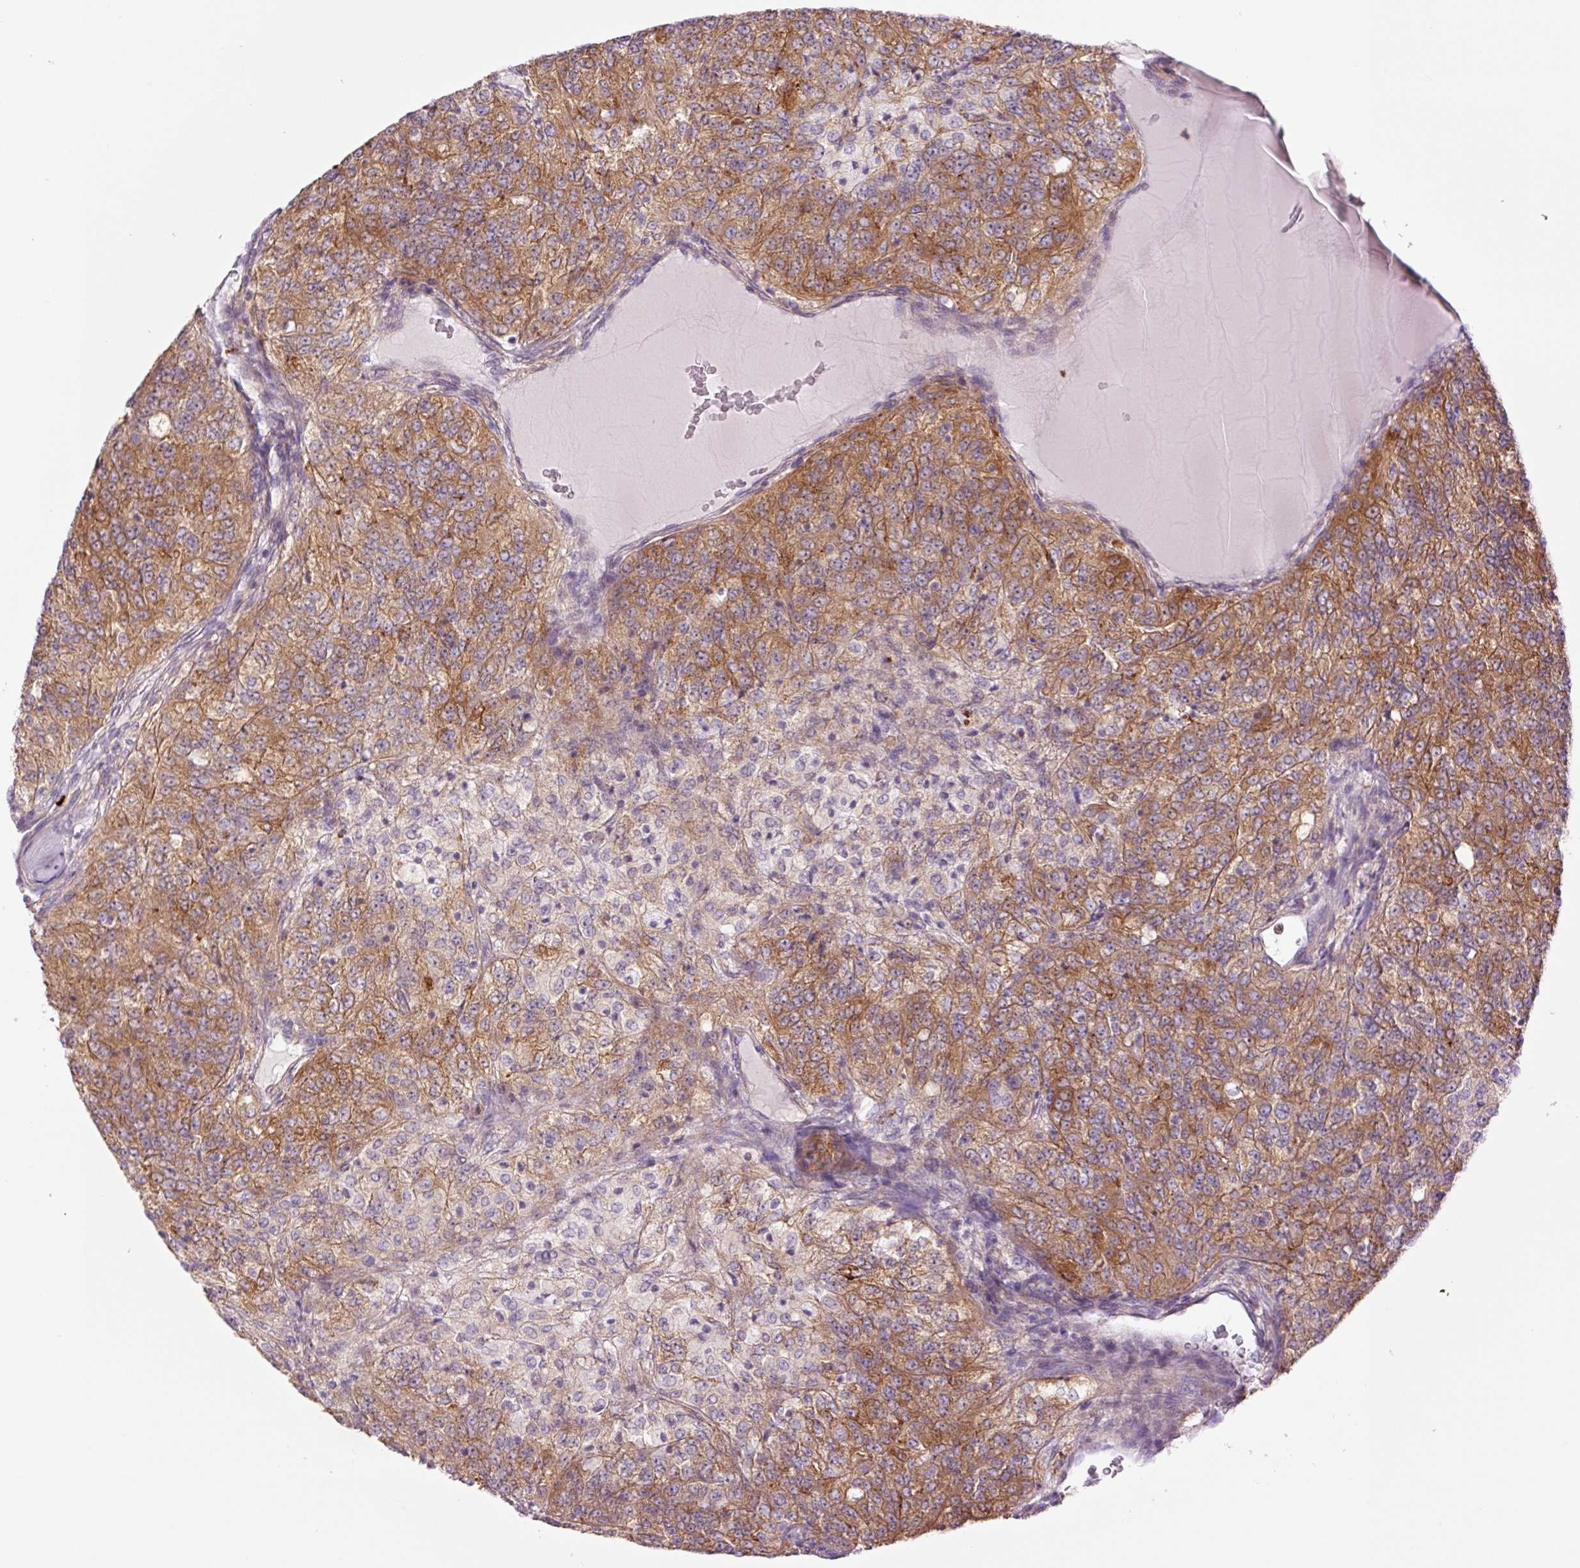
{"staining": {"intensity": "strong", "quantity": "25%-75%", "location": "cytoplasmic/membranous"}, "tissue": "renal cancer", "cell_type": "Tumor cells", "image_type": "cancer", "snomed": [{"axis": "morphology", "description": "Adenocarcinoma, NOS"}, {"axis": "topography", "description": "Kidney"}], "caption": "A high-resolution image shows immunohistochemistry staining of renal cancer (adenocarcinoma), which shows strong cytoplasmic/membranous expression in about 25%-75% of tumor cells.", "gene": "SH2D6", "patient": {"sex": "female", "age": 63}}